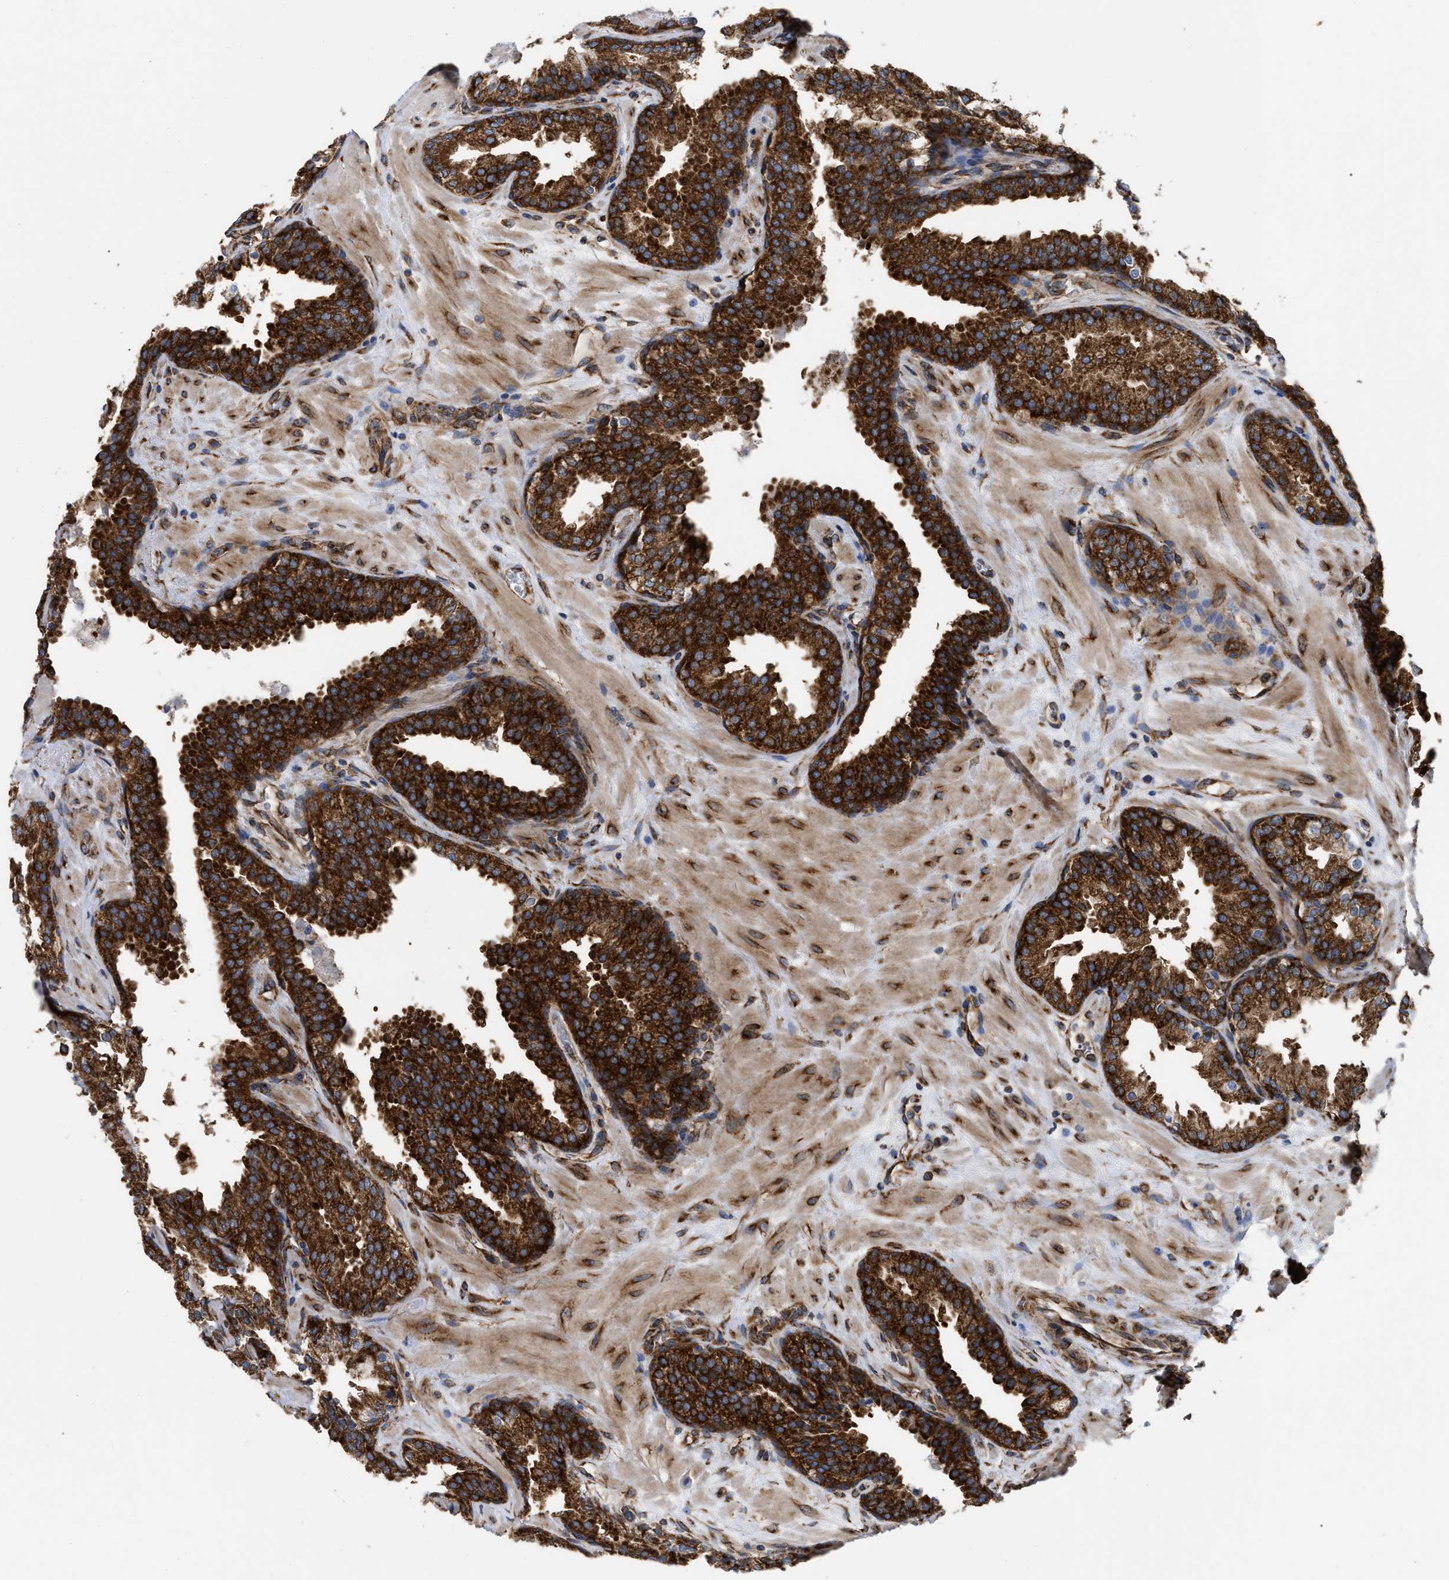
{"staining": {"intensity": "strong", "quantity": ">75%", "location": "cytoplasmic/membranous"}, "tissue": "prostate", "cell_type": "Glandular cells", "image_type": "normal", "snomed": [{"axis": "morphology", "description": "Normal tissue, NOS"}, {"axis": "topography", "description": "Prostate"}], "caption": "A micrograph of human prostate stained for a protein displays strong cytoplasmic/membranous brown staining in glandular cells.", "gene": "FAM120A", "patient": {"sex": "male", "age": 51}}